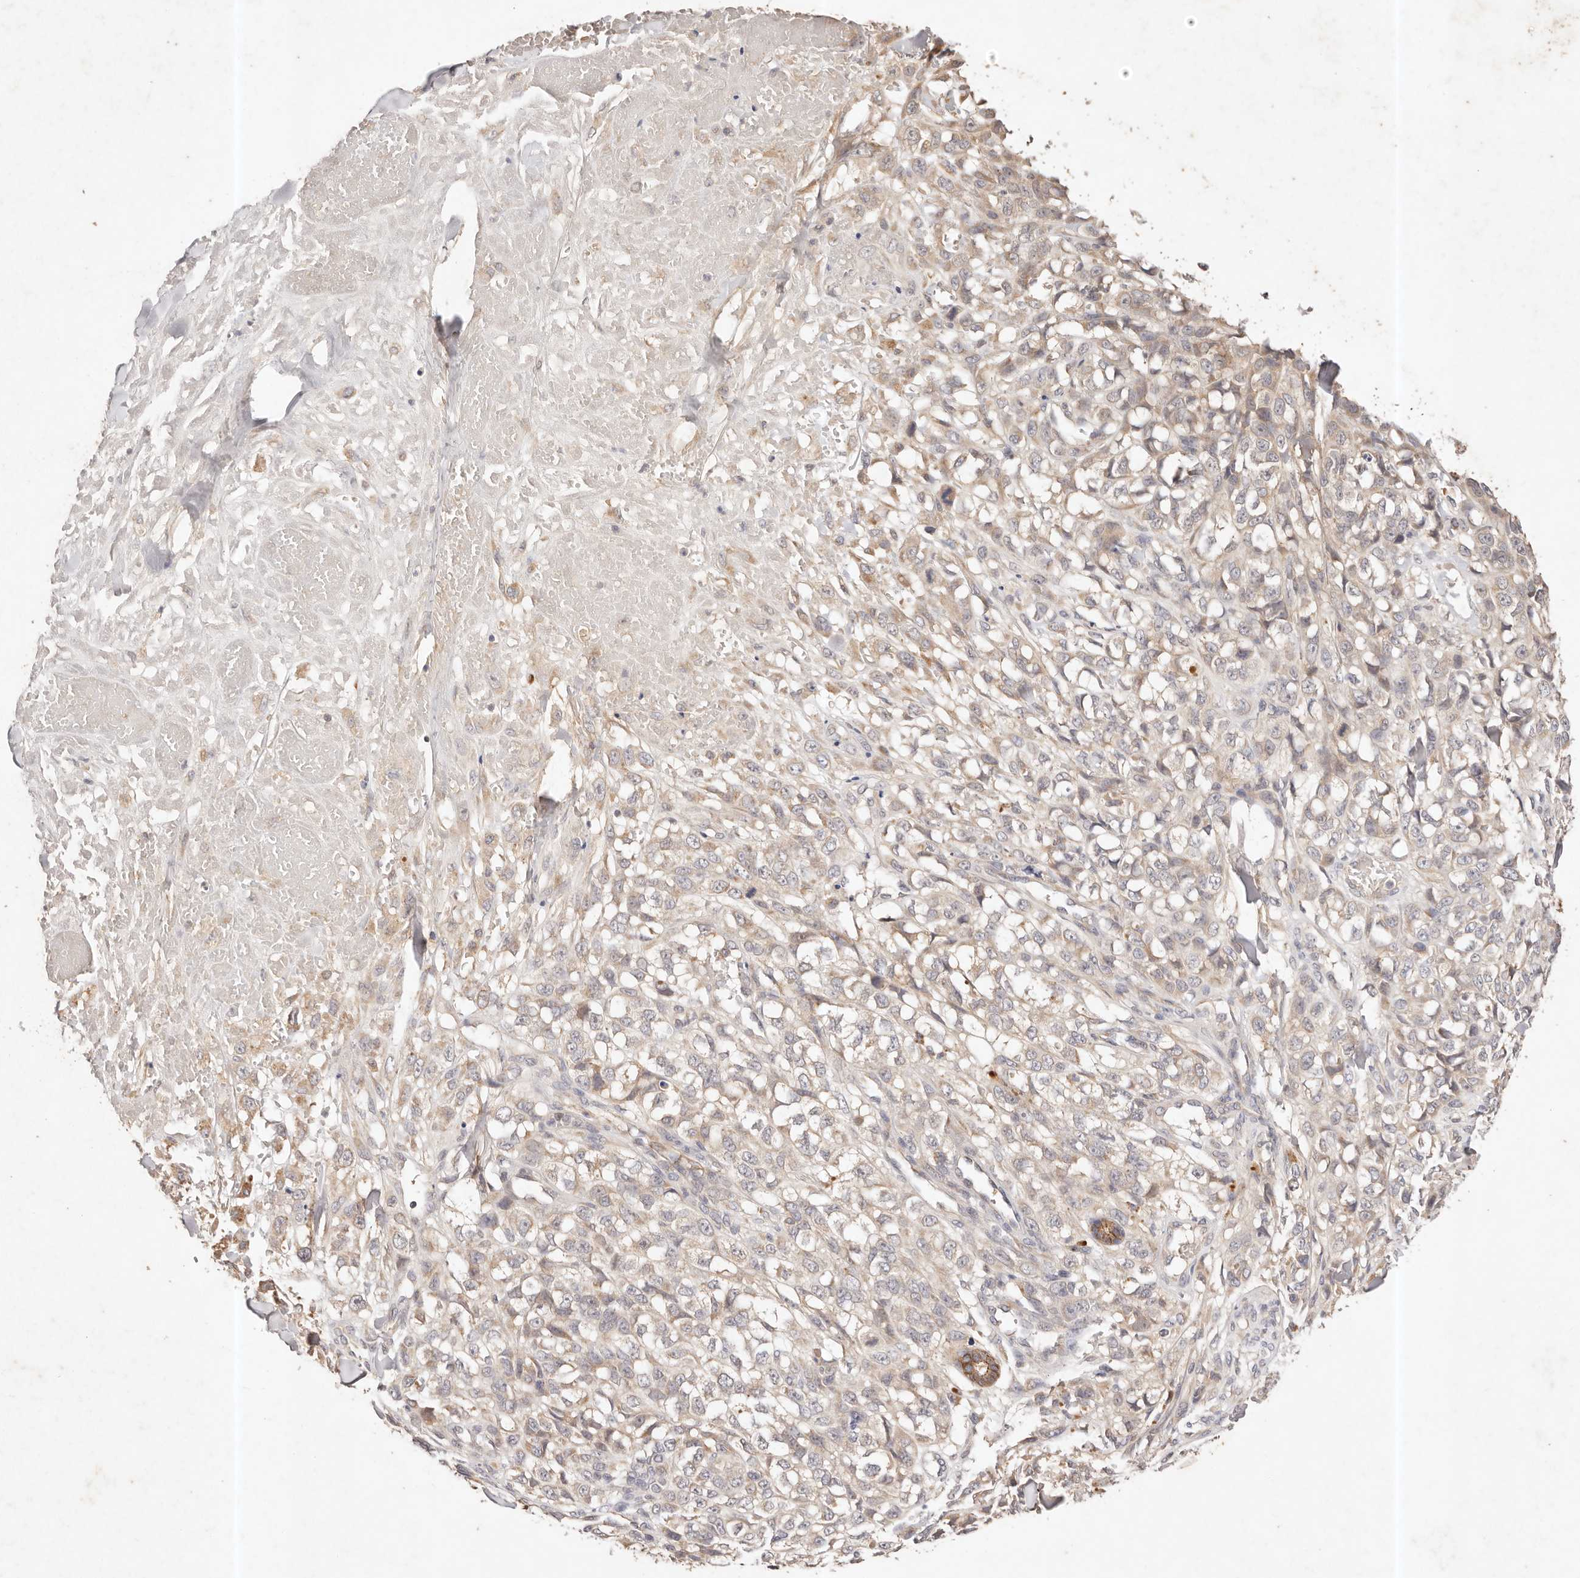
{"staining": {"intensity": "weak", "quantity": "25%-75%", "location": "cytoplasmic/membranous"}, "tissue": "melanoma", "cell_type": "Tumor cells", "image_type": "cancer", "snomed": [{"axis": "morphology", "description": "Malignant melanoma, Metastatic site"}, {"axis": "topography", "description": "Skin"}], "caption": "The histopathology image shows a brown stain indicating the presence of a protein in the cytoplasmic/membranous of tumor cells in malignant melanoma (metastatic site).", "gene": "CXADR", "patient": {"sex": "female", "age": 72}}